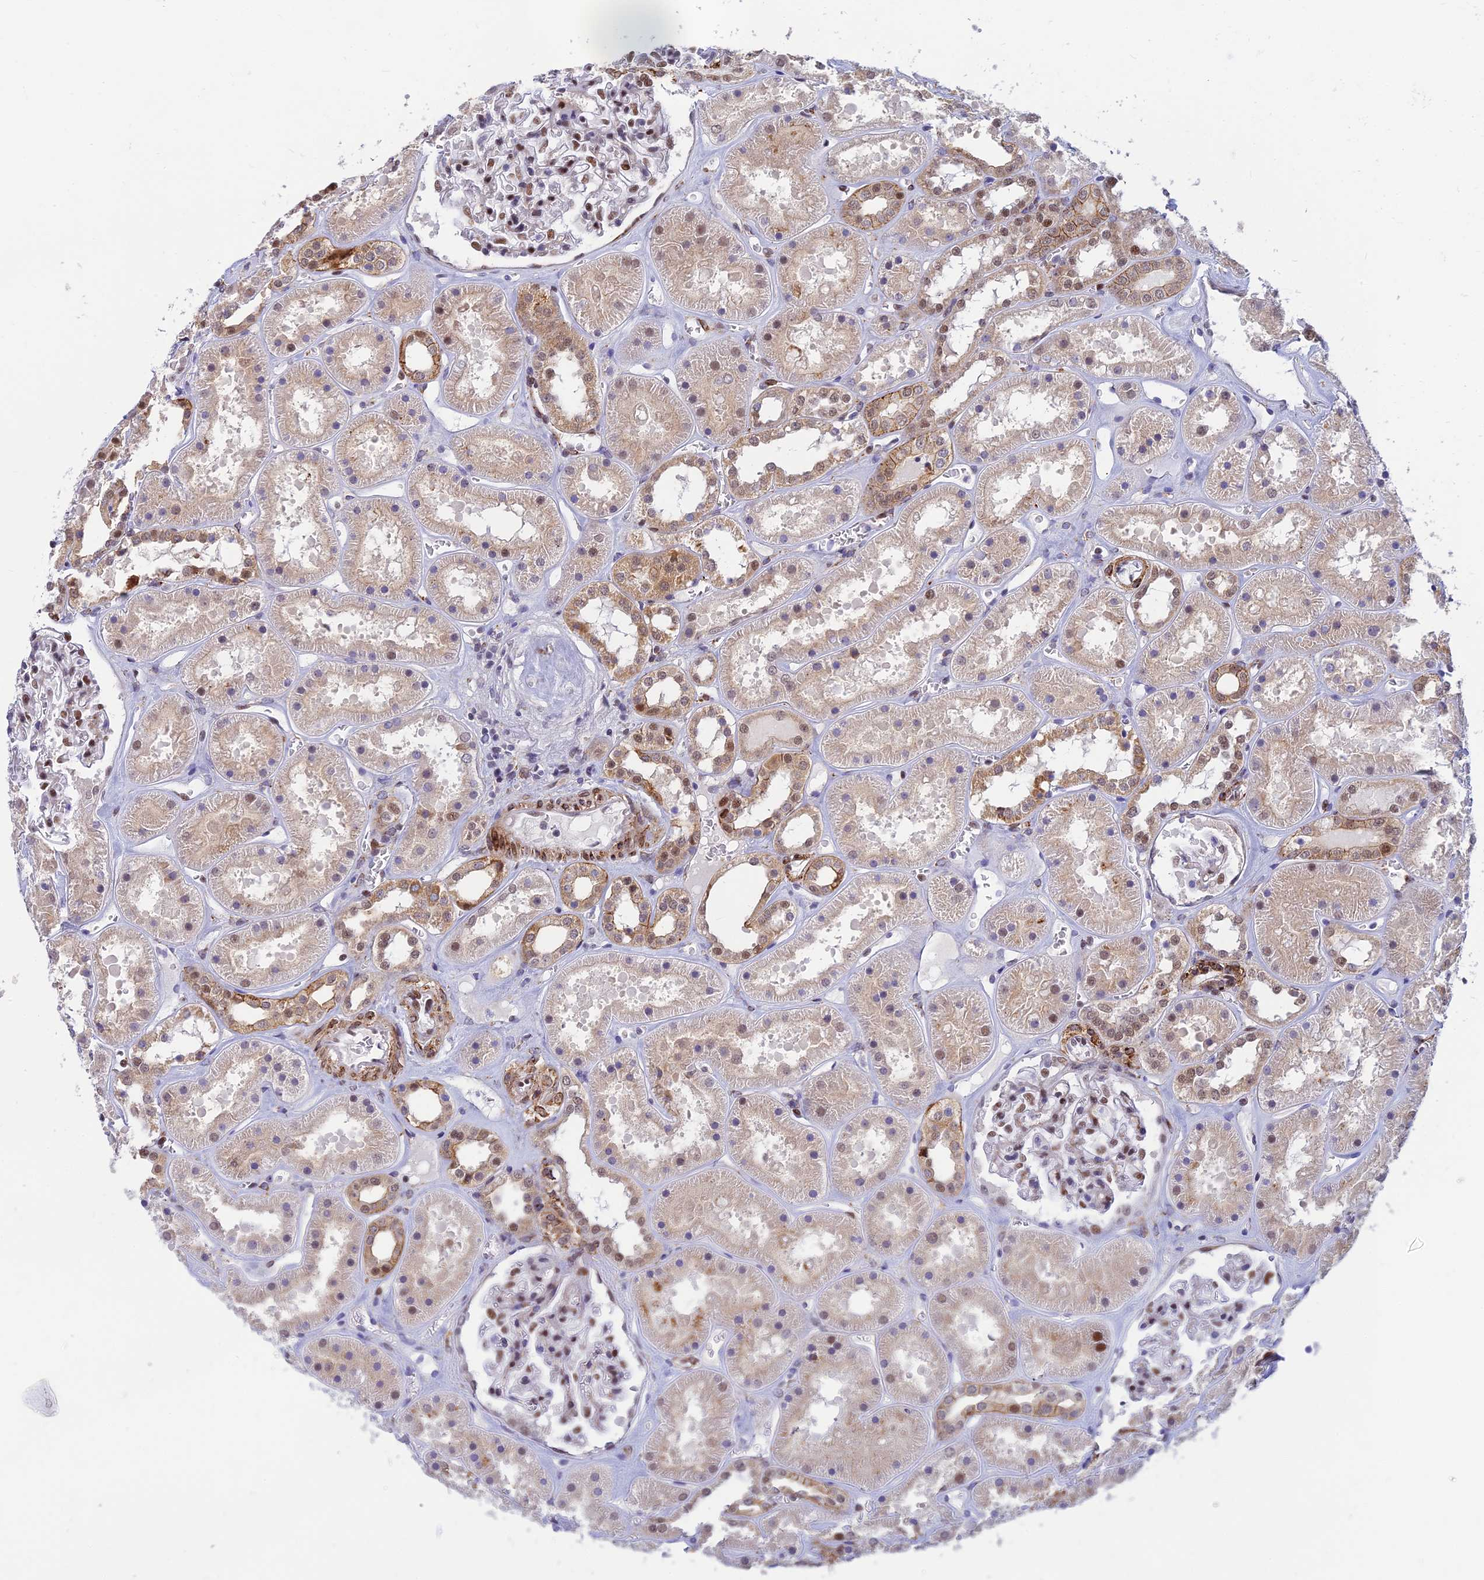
{"staining": {"intensity": "moderate", "quantity": "25%-75%", "location": "nuclear"}, "tissue": "kidney", "cell_type": "Cells in glomeruli", "image_type": "normal", "snomed": [{"axis": "morphology", "description": "Normal tissue, NOS"}, {"axis": "topography", "description": "Kidney"}], "caption": "Immunohistochemistry (IHC) micrograph of unremarkable kidney: human kidney stained using IHC demonstrates medium levels of moderate protein expression localized specifically in the nuclear of cells in glomeruli, appearing as a nuclear brown color.", "gene": "CLK4", "patient": {"sex": "female", "age": 41}}